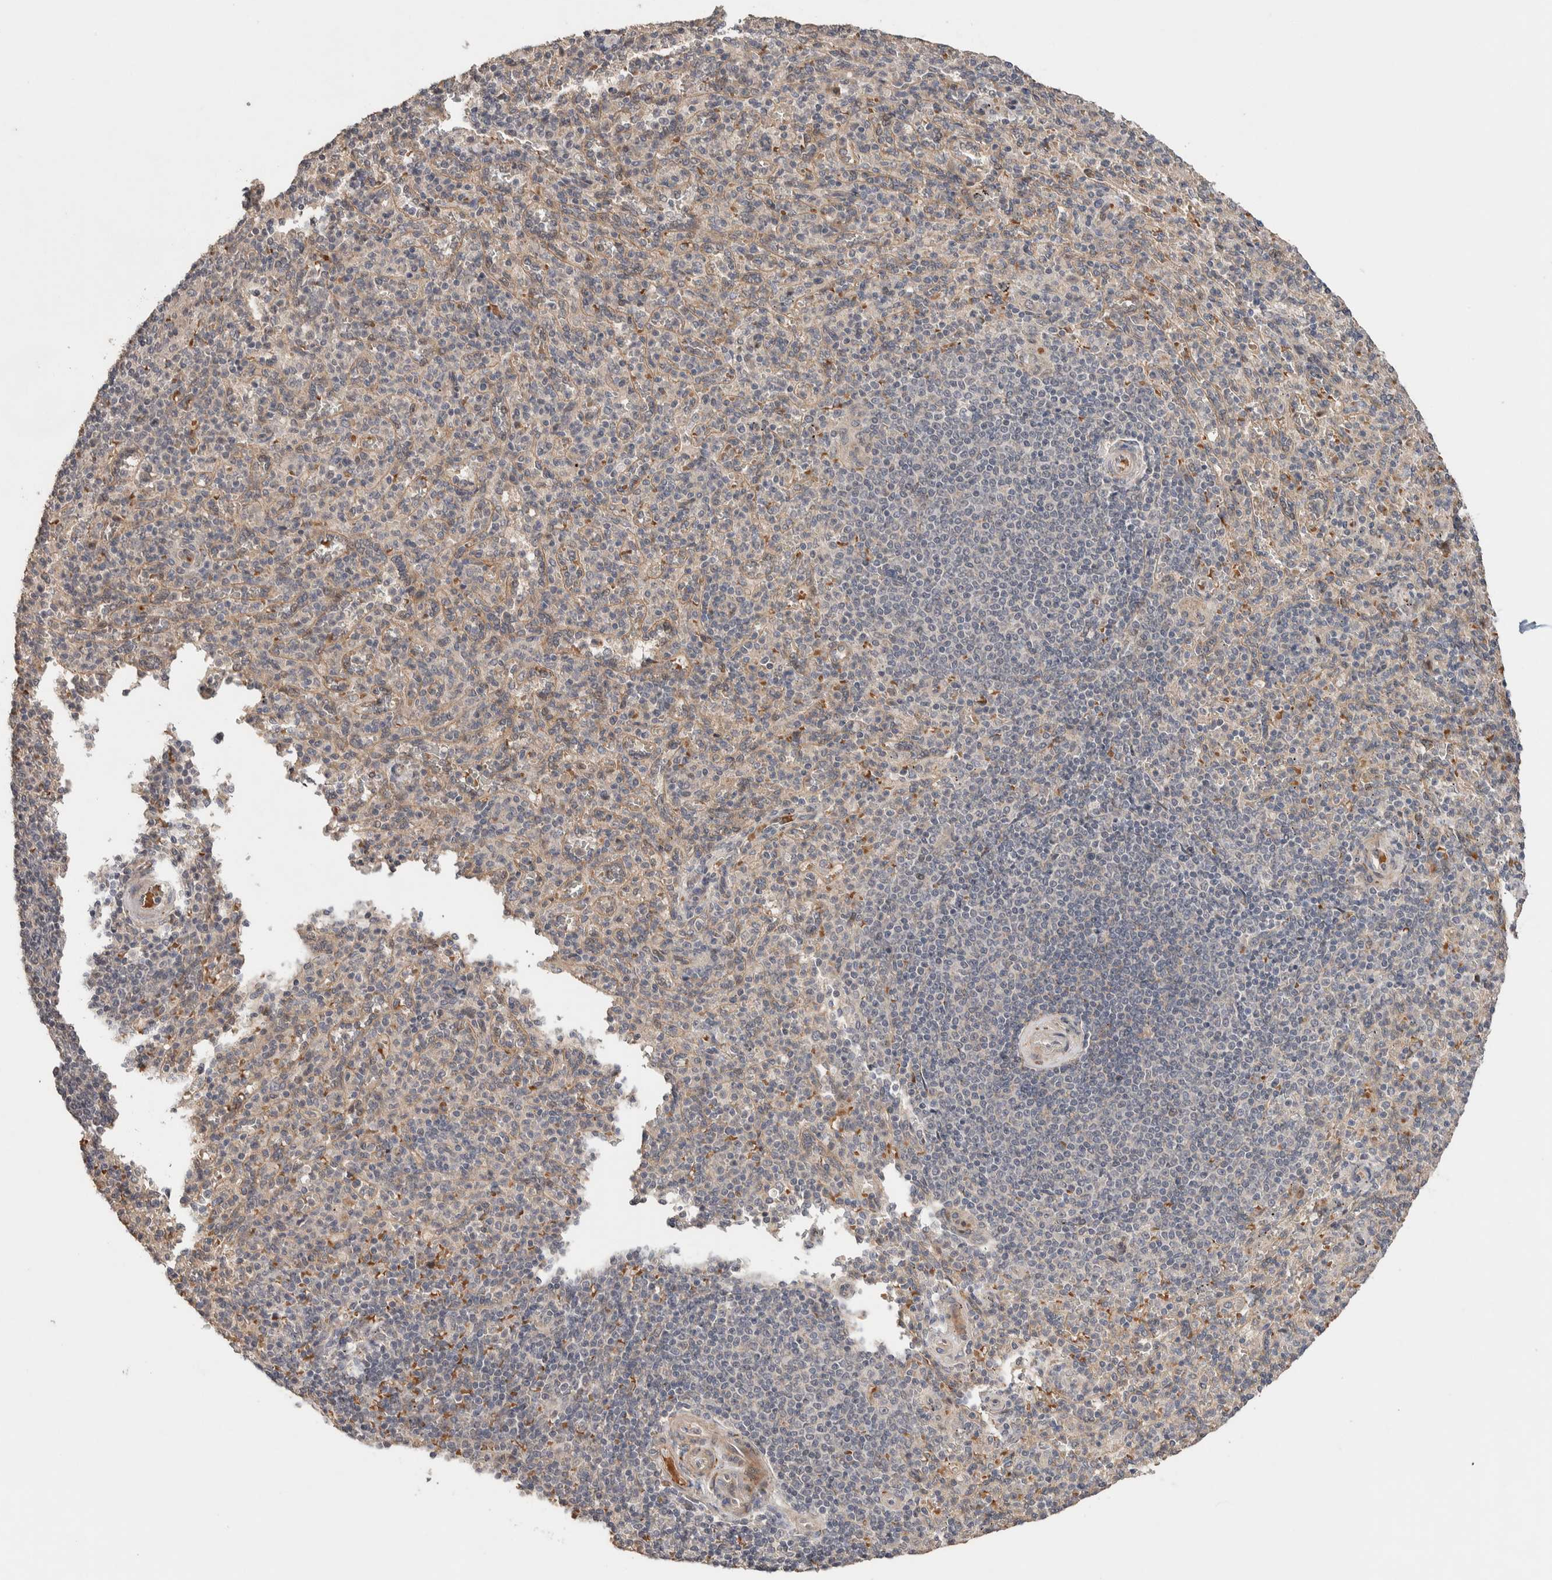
{"staining": {"intensity": "weak", "quantity": ">75%", "location": "cytoplasmic/membranous"}, "tissue": "spleen", "cell_type": "Cells in red pulp", "image_type": "normal", "snomed": [{"axis": "morphology", "description": "Normal tissue, NOS"}, {"axis": "topography", "description": "Spleen"}], "caption": "Immunohistochemical staining of unremarkable human spleen exhibits weak cytoplasmic/membranous protein positivity in about >75% of cells in red pulp. (Brightfield microscopy of DAB IHC at high magnification).", "gene": "CASK", "patient": {"sex": "male", "age": 36}}